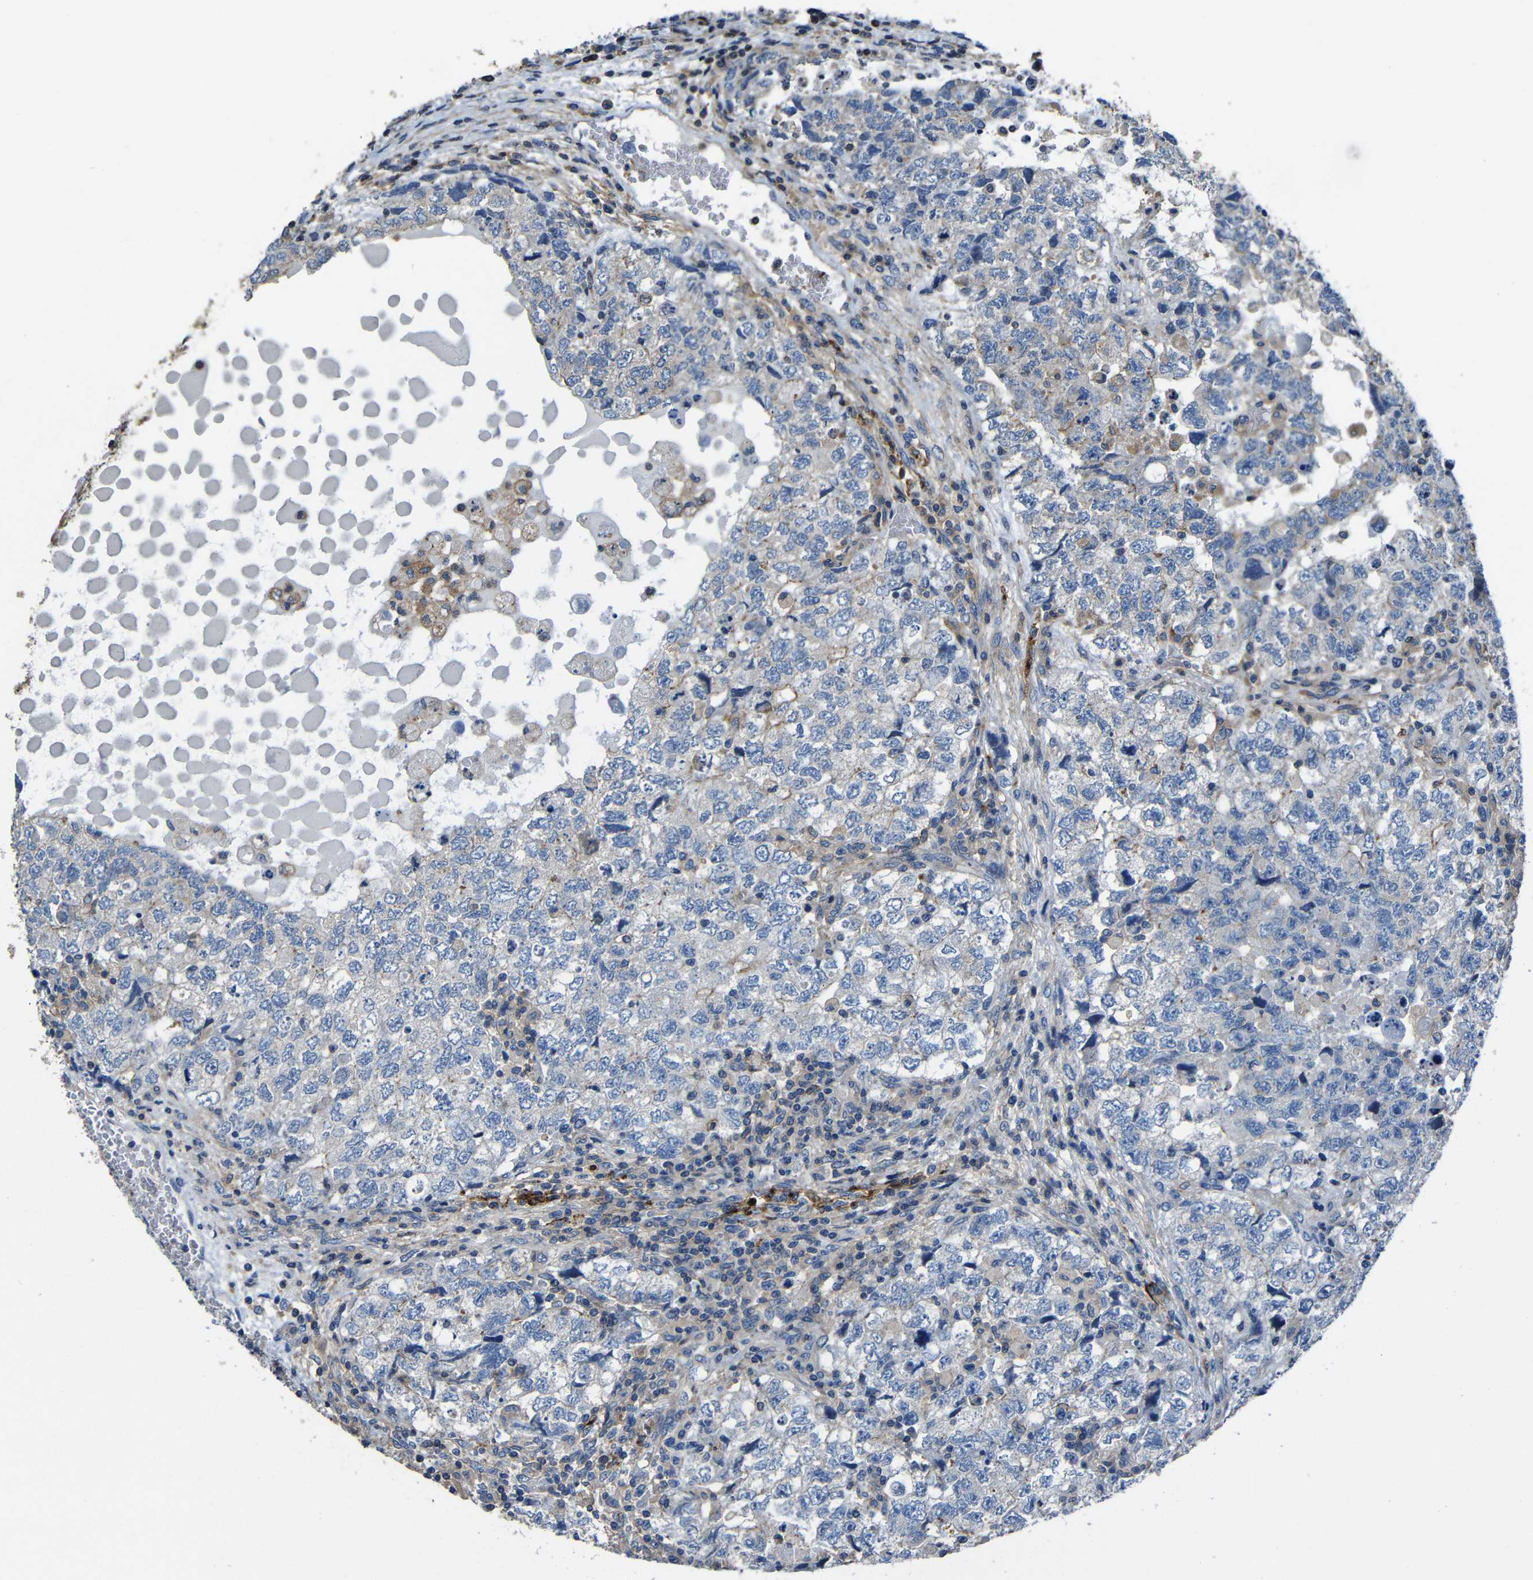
{"staining": {"intensity": "weak", "quantity": "<25%", "location": "cytoplasmic/membranous"}, "tissue": "testis cancer", "cell_type": "Tumor cells", "image_type": "cancer", "snomed": [{"axis": "morphology", "description": "Carcinoma, Embryonal, NOS"}, {"axis": "topography", "description": "Testis"}], "caption": "Tumor cells are negative for protein expression in human testis cancer.", "gene": "GDI1", "patient": {"sex": "male", "age": 36}}